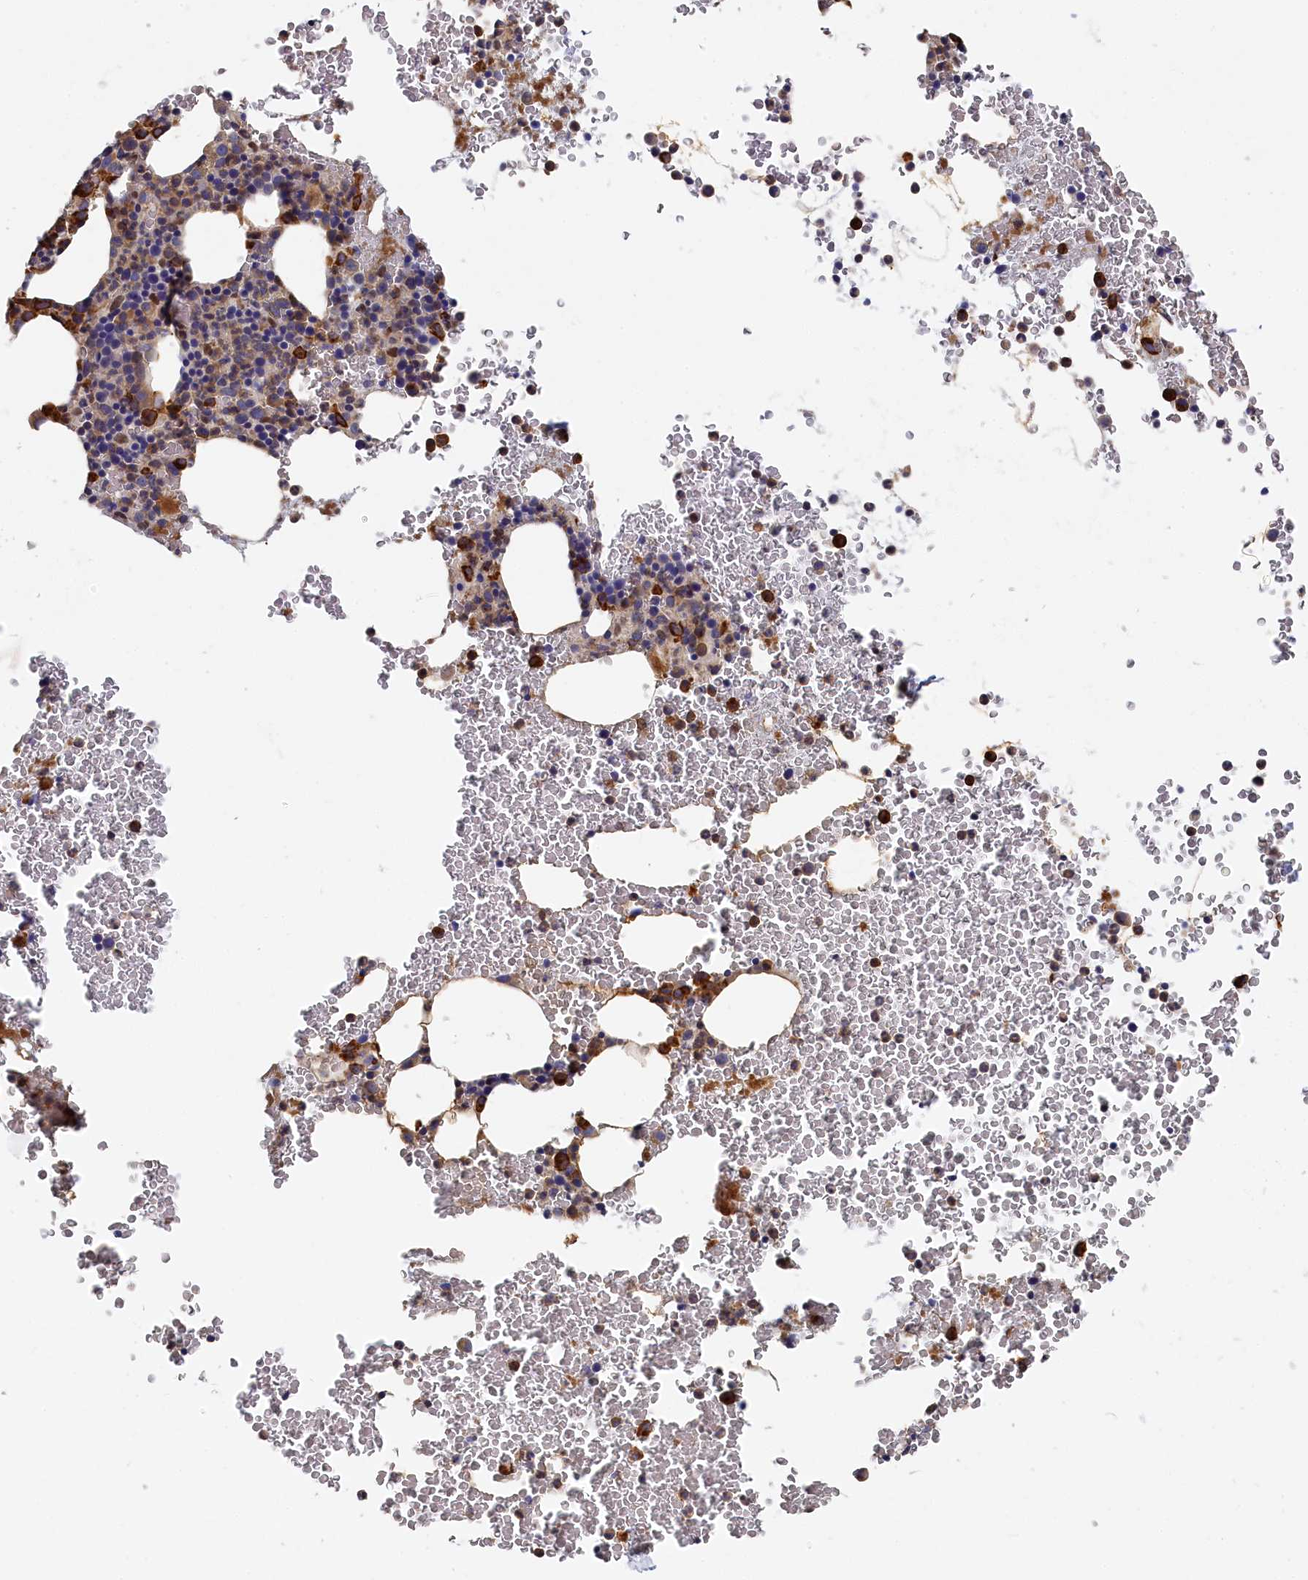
{"staining": {"intensity": "strong", "quantity": "<25%", "location": "cytoplasmic/membranous"}, "tissue": "bone marrow", "cell_type": "Hematopoietic cells", "image_type": "normal", "snomed": [{"axis": "morphology", "description": "Normal tissue, NOS"}, {"axis": "morphology", "description": "Inflammation, NOS"}, {"axis": "topography", "description": "Bone marrow"}], "caption": "This is an image of immunohistochemistry (IHC) staining of normal bone marrow, which shows strong staining in the cytoplasmic/membranous of hematopoietic cells.", "gene": "CYB5D2", "patient": {"sex": "female", "age": 78}}